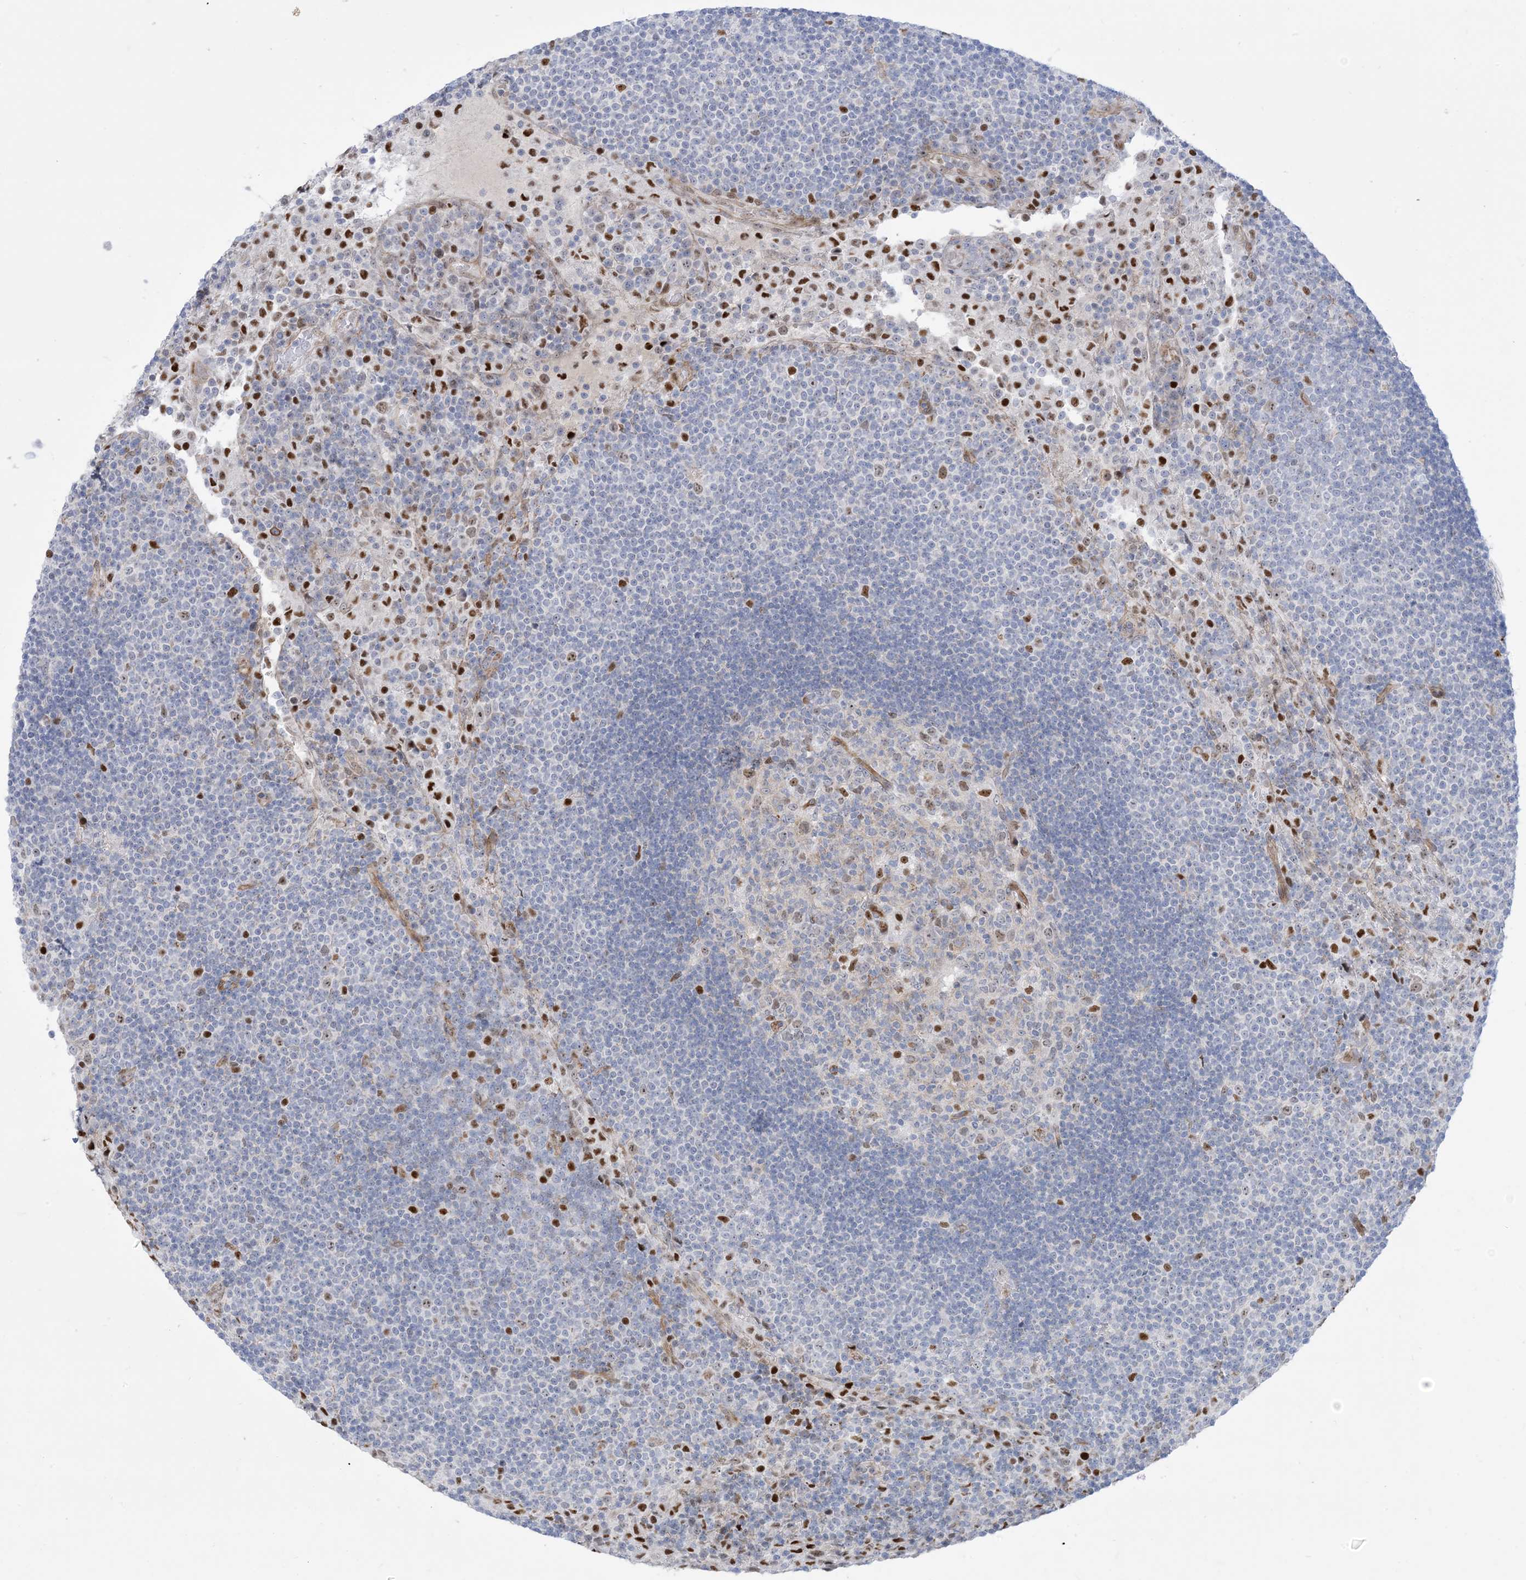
{"staining": {"intensity": "moderate", "quantity": "<25%", "location": "nuclear"}, "tissue": "lymph node", "cell_type": "Germinal center cells", "image_type": "normal", "snomed": [{"axis": "morphology", "description": "Normal tissue, NOS"}, {"axis": "topography", "description": "Lymph node"}], "caption": "Immunohistochemistry staining of normal lymph node, which exhibits low levels of moderate nuclear staining in approximately <25% of germinal center cells indicating moderate nuclear protein positivity. The staining was performed using DAB (brown) for protein detection and nuclei were counterstained in hematoxylin (blue).", "gene": "MARS2", "patient": {"sex": "female", "age": 53}}